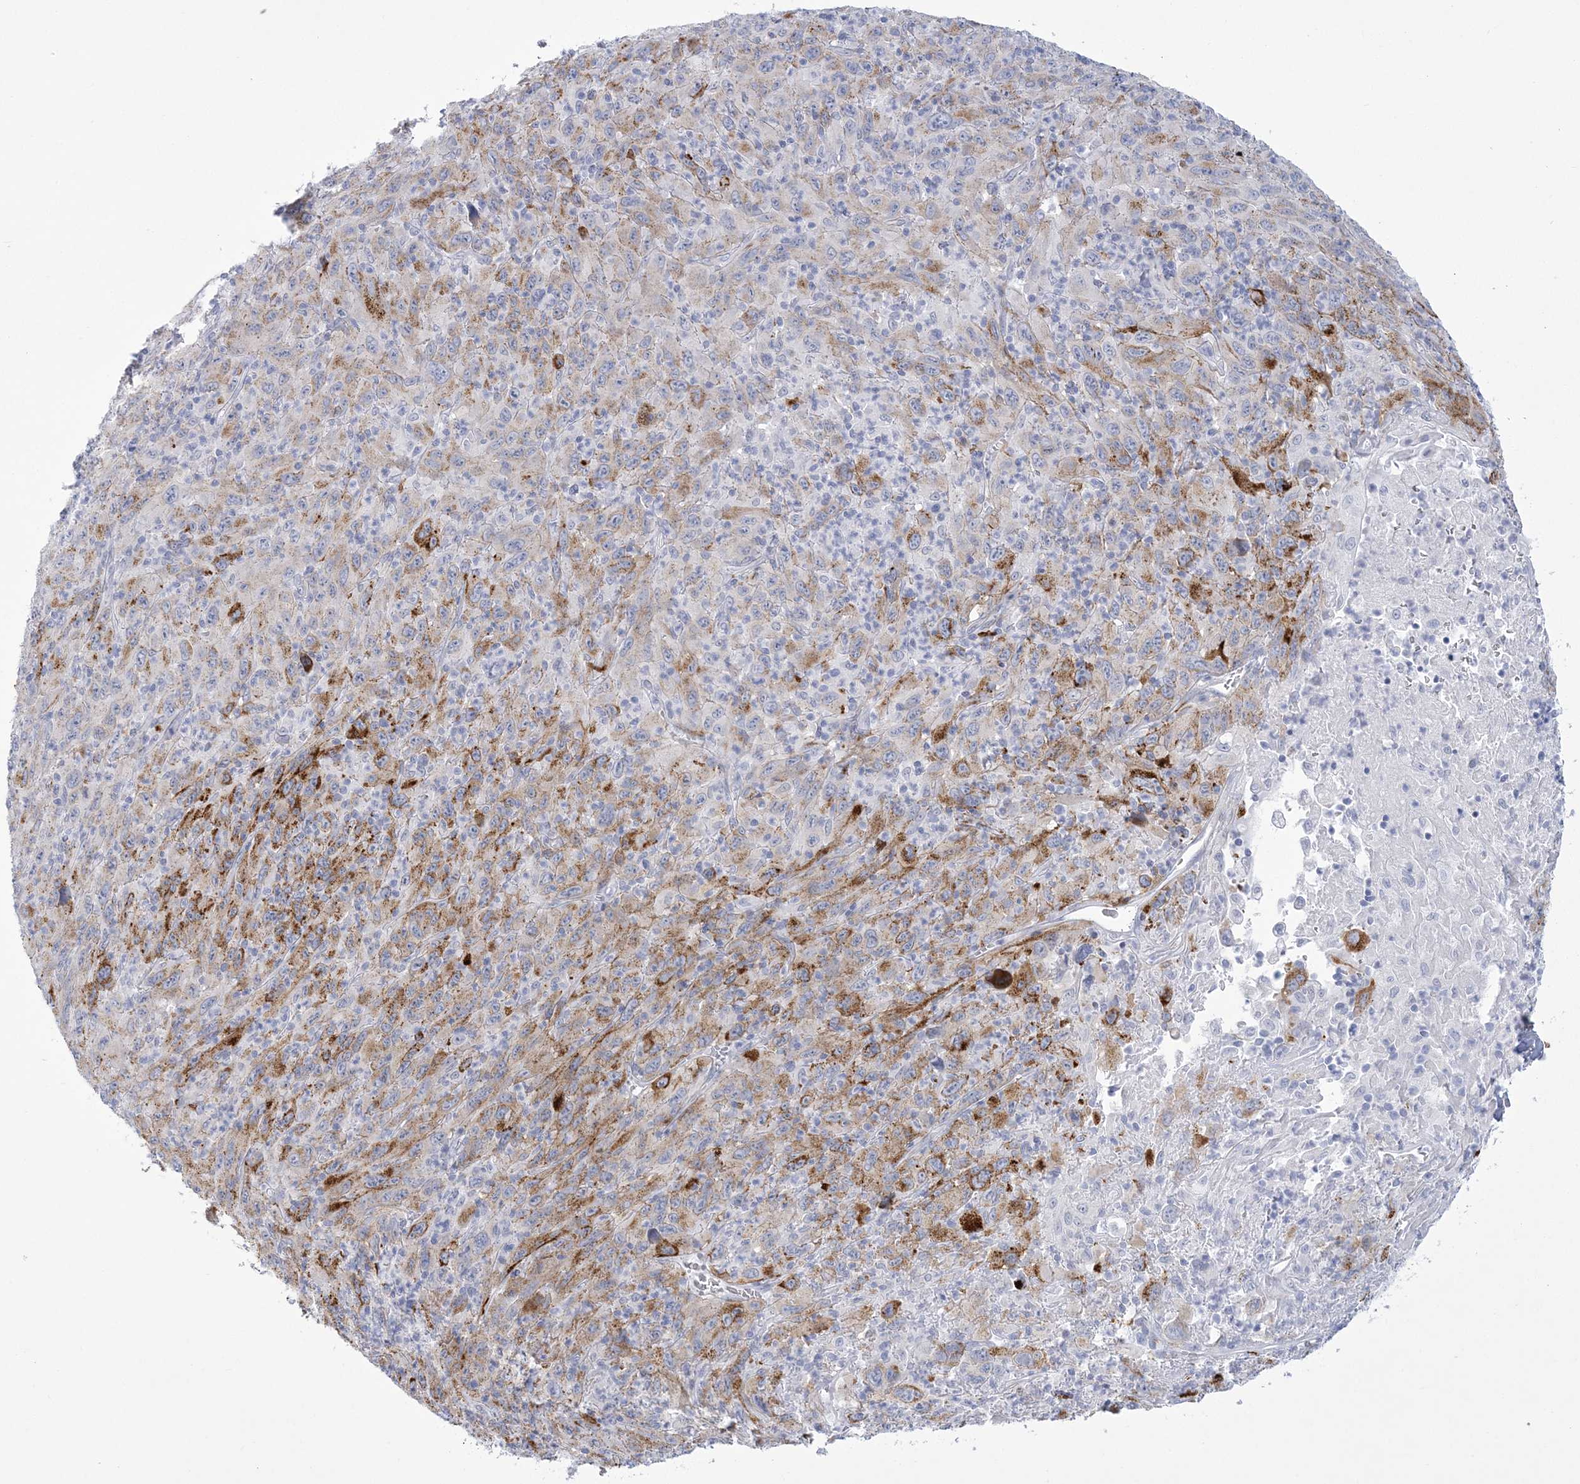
{"staining": {"intensity": "negative", "quantity": "none", "location": "none"}, "tissue": "melanoma", "cell_type": "Tumor cells", "image_type": "cancer", "snomed": [{"axis": "morphology", "description": "Malignant melanoma, Metastatic site"}, {"axis": "topography", "description": "Skin"}], "caption": "Micrograph shows no protein positivity in tumor cells of malignant melanoma (metastatic site) tissue.", "gene": "WDR27", "patient": {"sex": "female", "age": 56}}